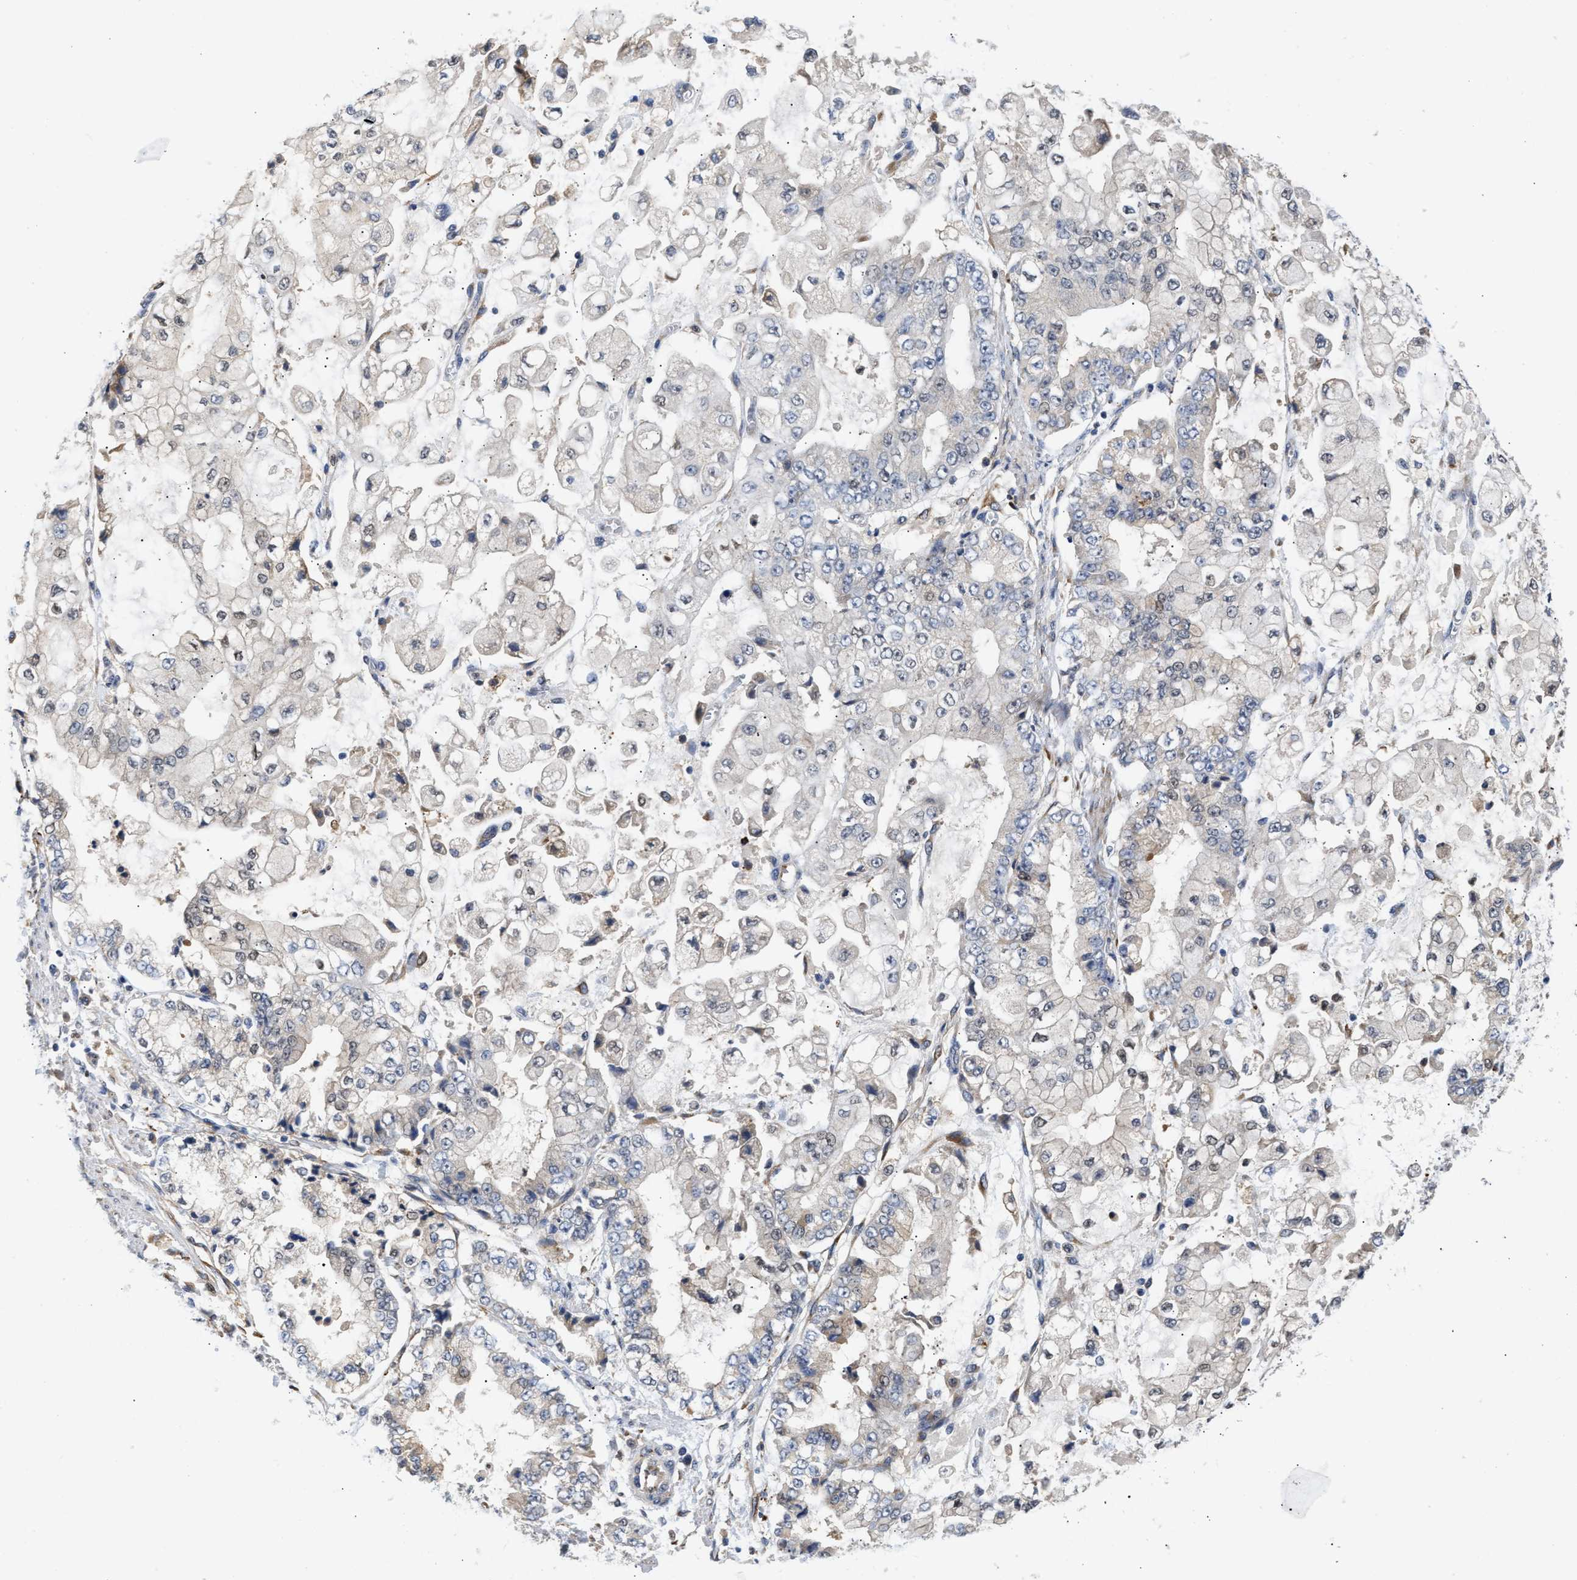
{"staining": {"intensity": "weak", "quantity": "<25%", "location": "cytoplasmic/membranous,nuclear"}, "tissue": "stomach cancer", "cell_type": "Tumor cells", "image_type": "cancer", "snomed": [{"axis": "morphology", "description": "Adenocarcinoma, NOS"}, {"axis": "topography", "description": "Stomach"}], "caption": "An image of human stomach adenocarcinoma is negative for staining in tumor cells. (Immunohistochemistry (ihc), brightfield microscopy, high magnification).", "gene": "PPM1L", "patient": {"sex": "male", "age": 76}}